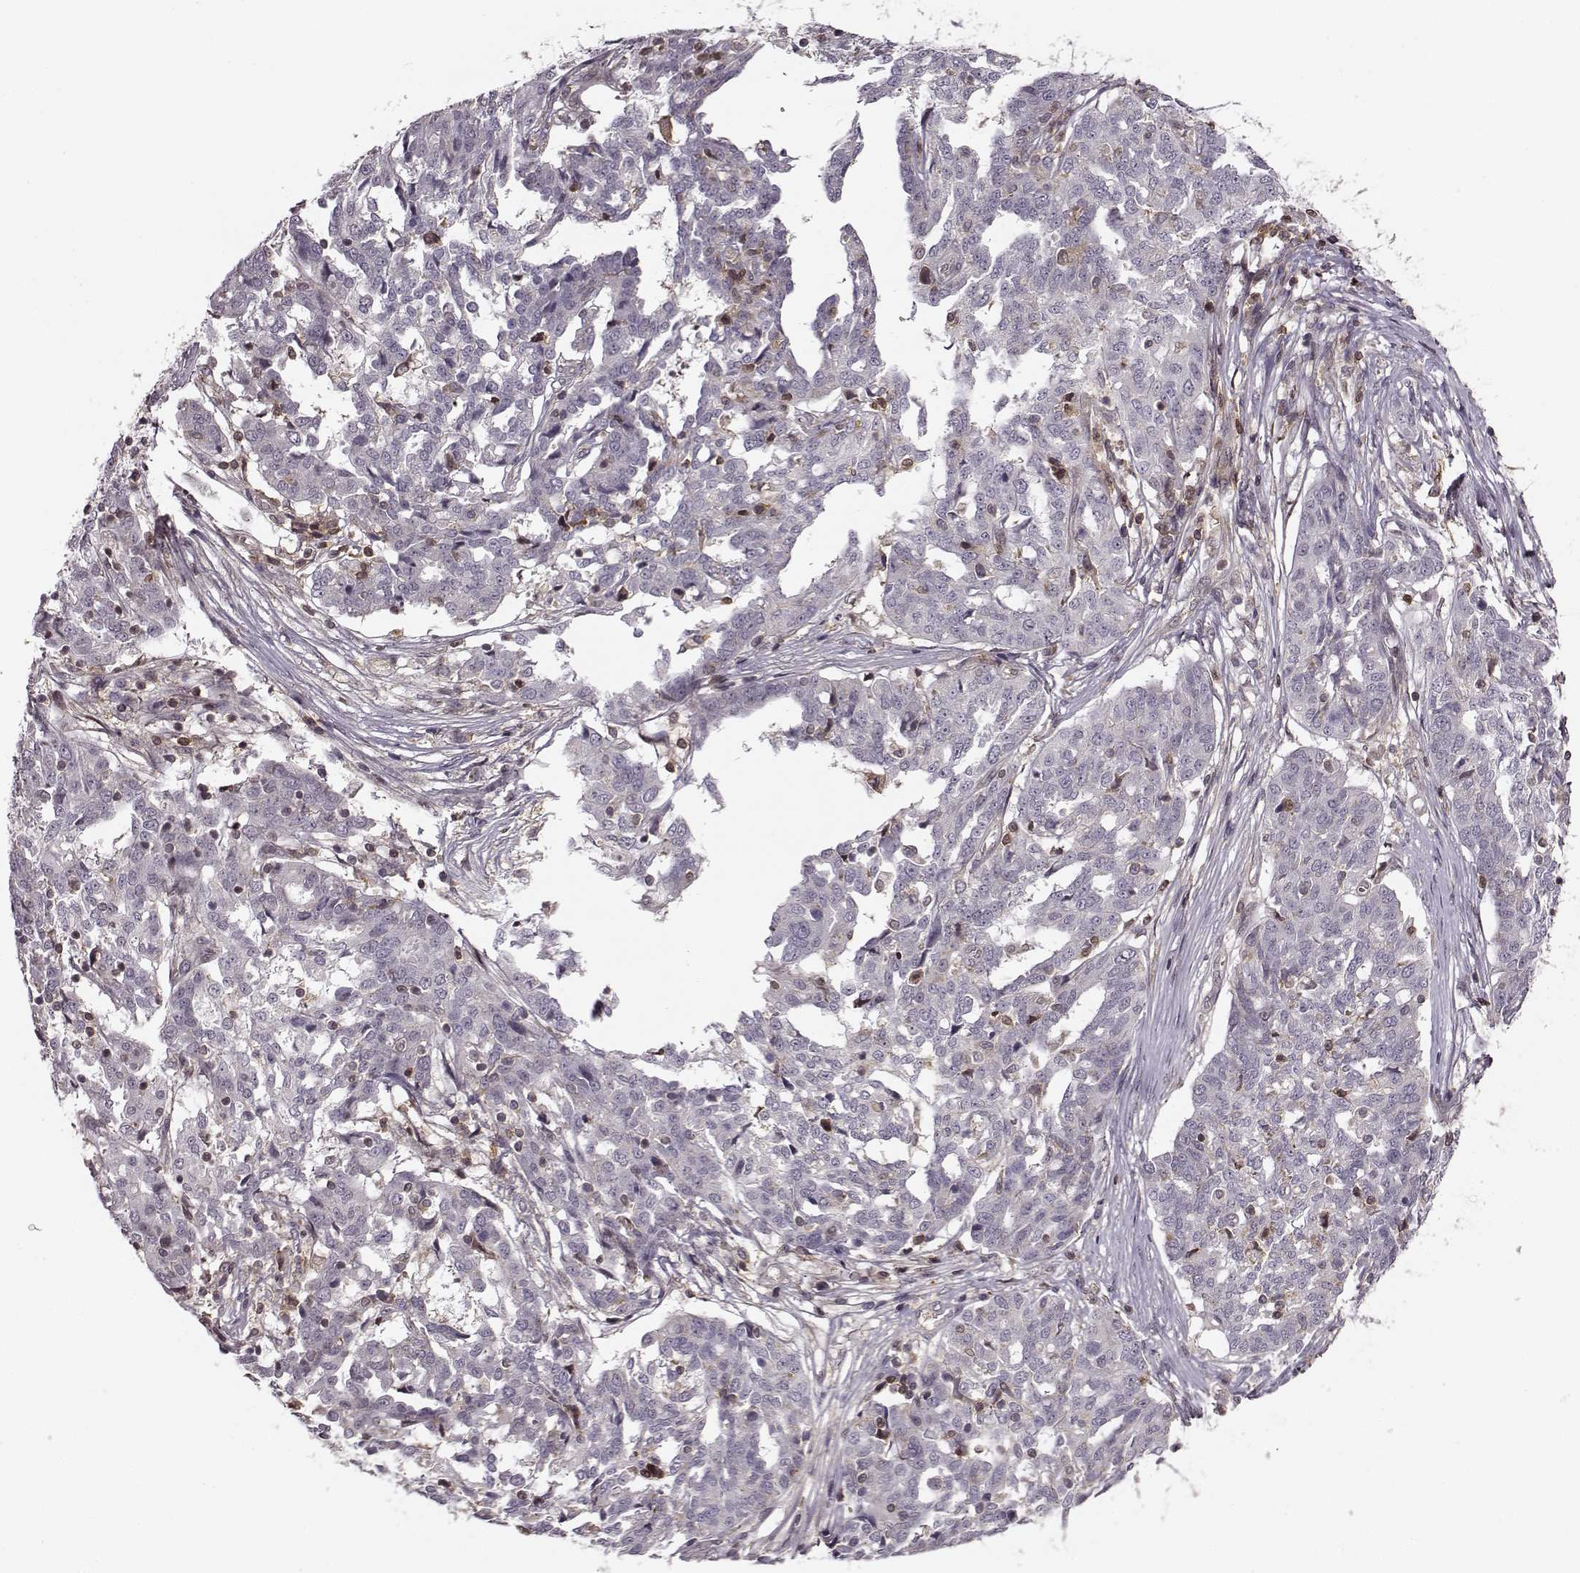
{"staining": {"intensity": "negative", "quantity": "none", "location": "none"}, "tissue": "ovarian cancer", "cell_type": "Tumor cells", "image_type": "cancer", "snomed": [{"axis": "morphology", "description": "Cystadenocarcinoma, serous, NOS"}, {"axis": "topography", "description": "Ovary"}], "caption": "Ovarian cancer (serous cystadenocarcinoma) was stained to show a protein in brown. There is no significant staining in tumor cells. (DAB (3,3'-diaminobenzidine) immunohistochemistry with hematoxylin counter stain).", "gene": "MFSD1", "patient": {"sex": "female", "age": 67}}